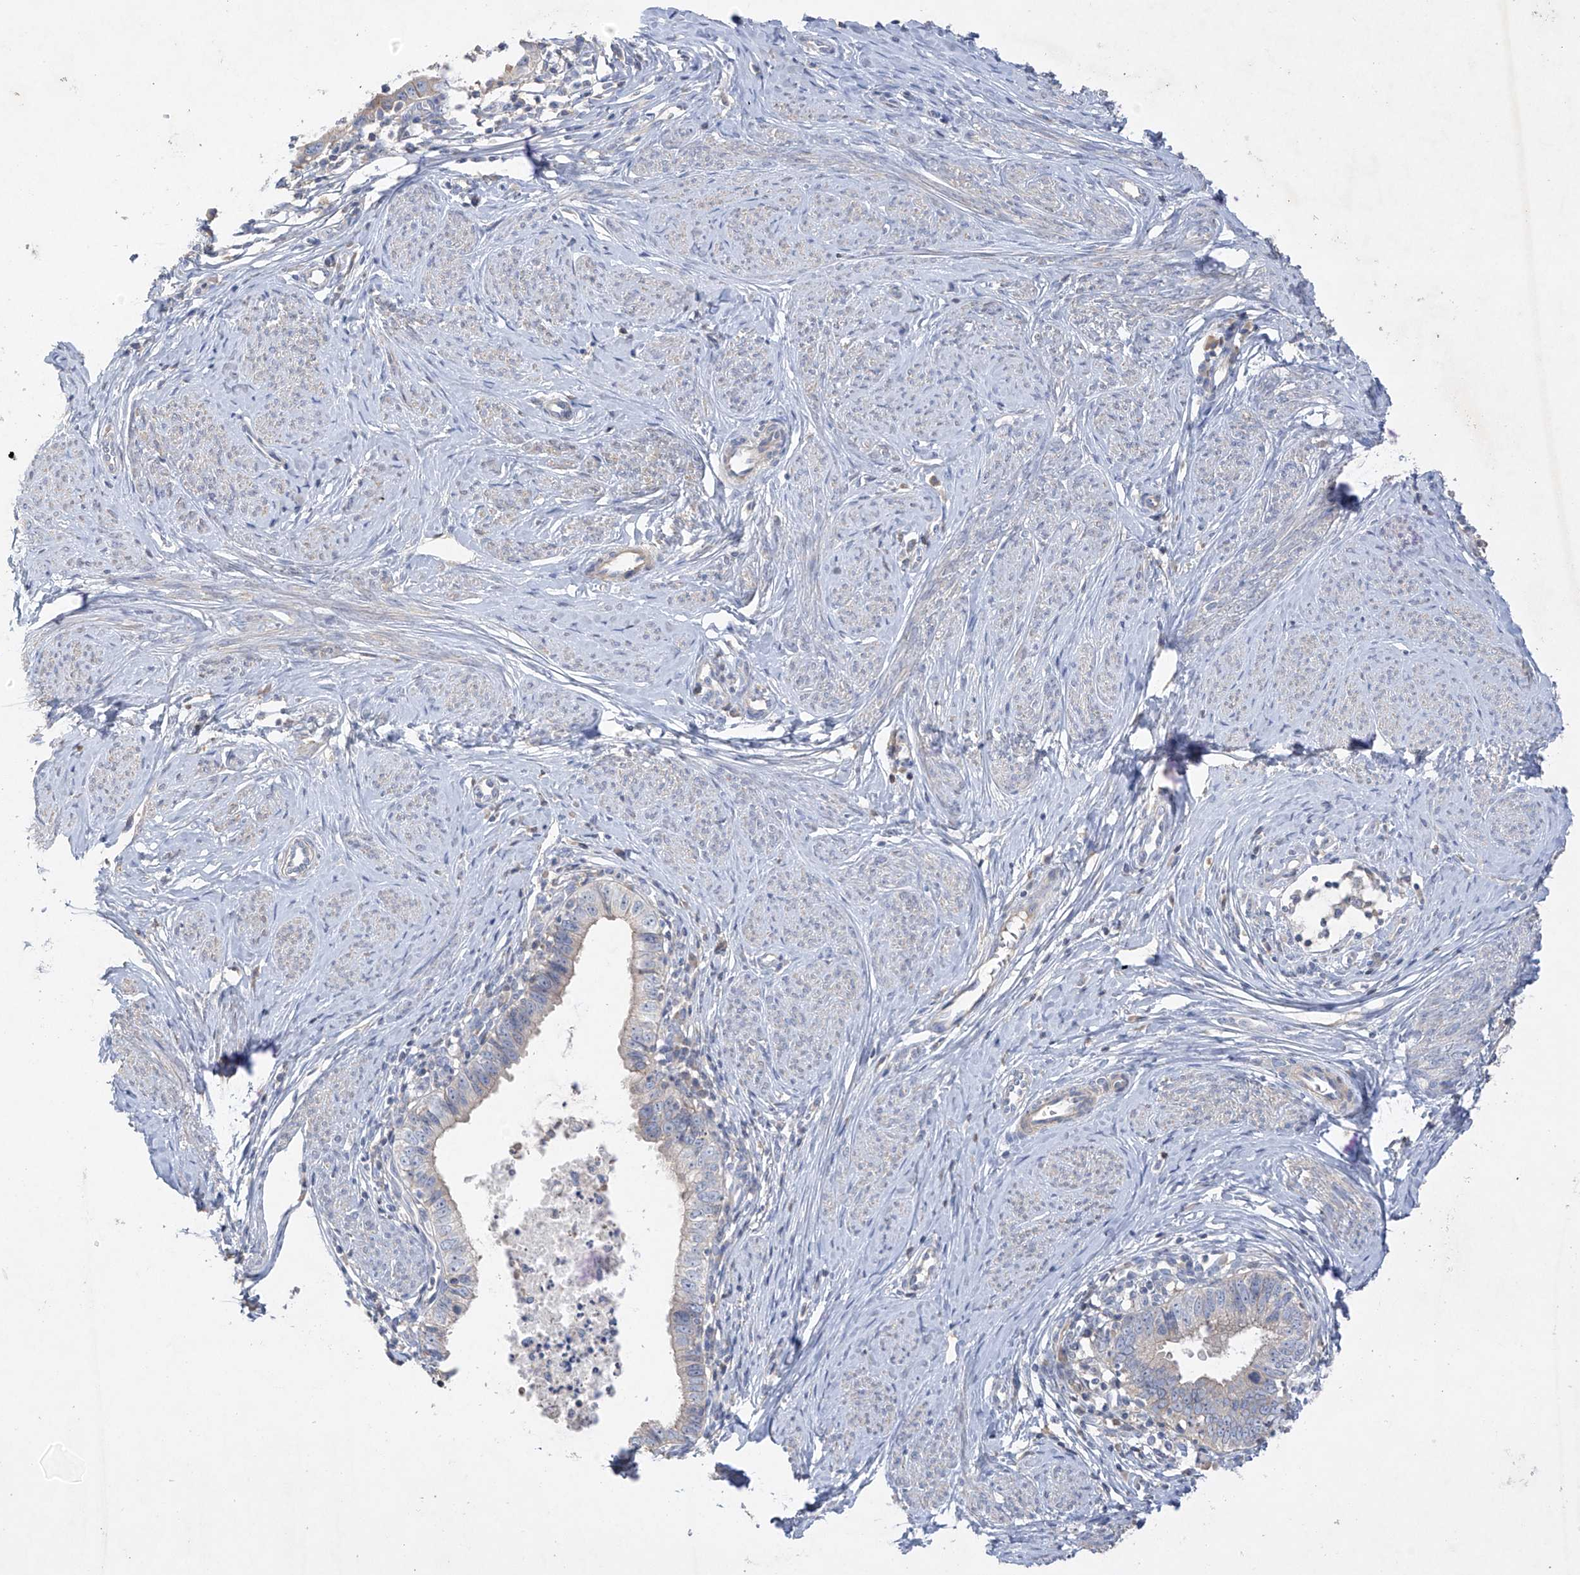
{"staining": {"intensity": "weak", "quantity": "25%-75%", "location": "cytoplasmic/membranous"}, "tissue": "cervical cancer", "cell_type": "Tumor cells", "image_type": "cancer", "snomed": [{"axis": "morphology", "description": "Adenocarcinoma, NOS"}, {"axis": "topography", "description": "Cervix"}], "caption": "Protein staining demonstrates weak cytoplasmic/membranous staining in about 25%-75% of tumor cells in cervical cancer. (DAB (3,3'-diaminobenzidine) = brown stain, brightfield microscopy at high magnification).", "gene": "PRSS12", "patient": {"sex": "female", "age": 36}}